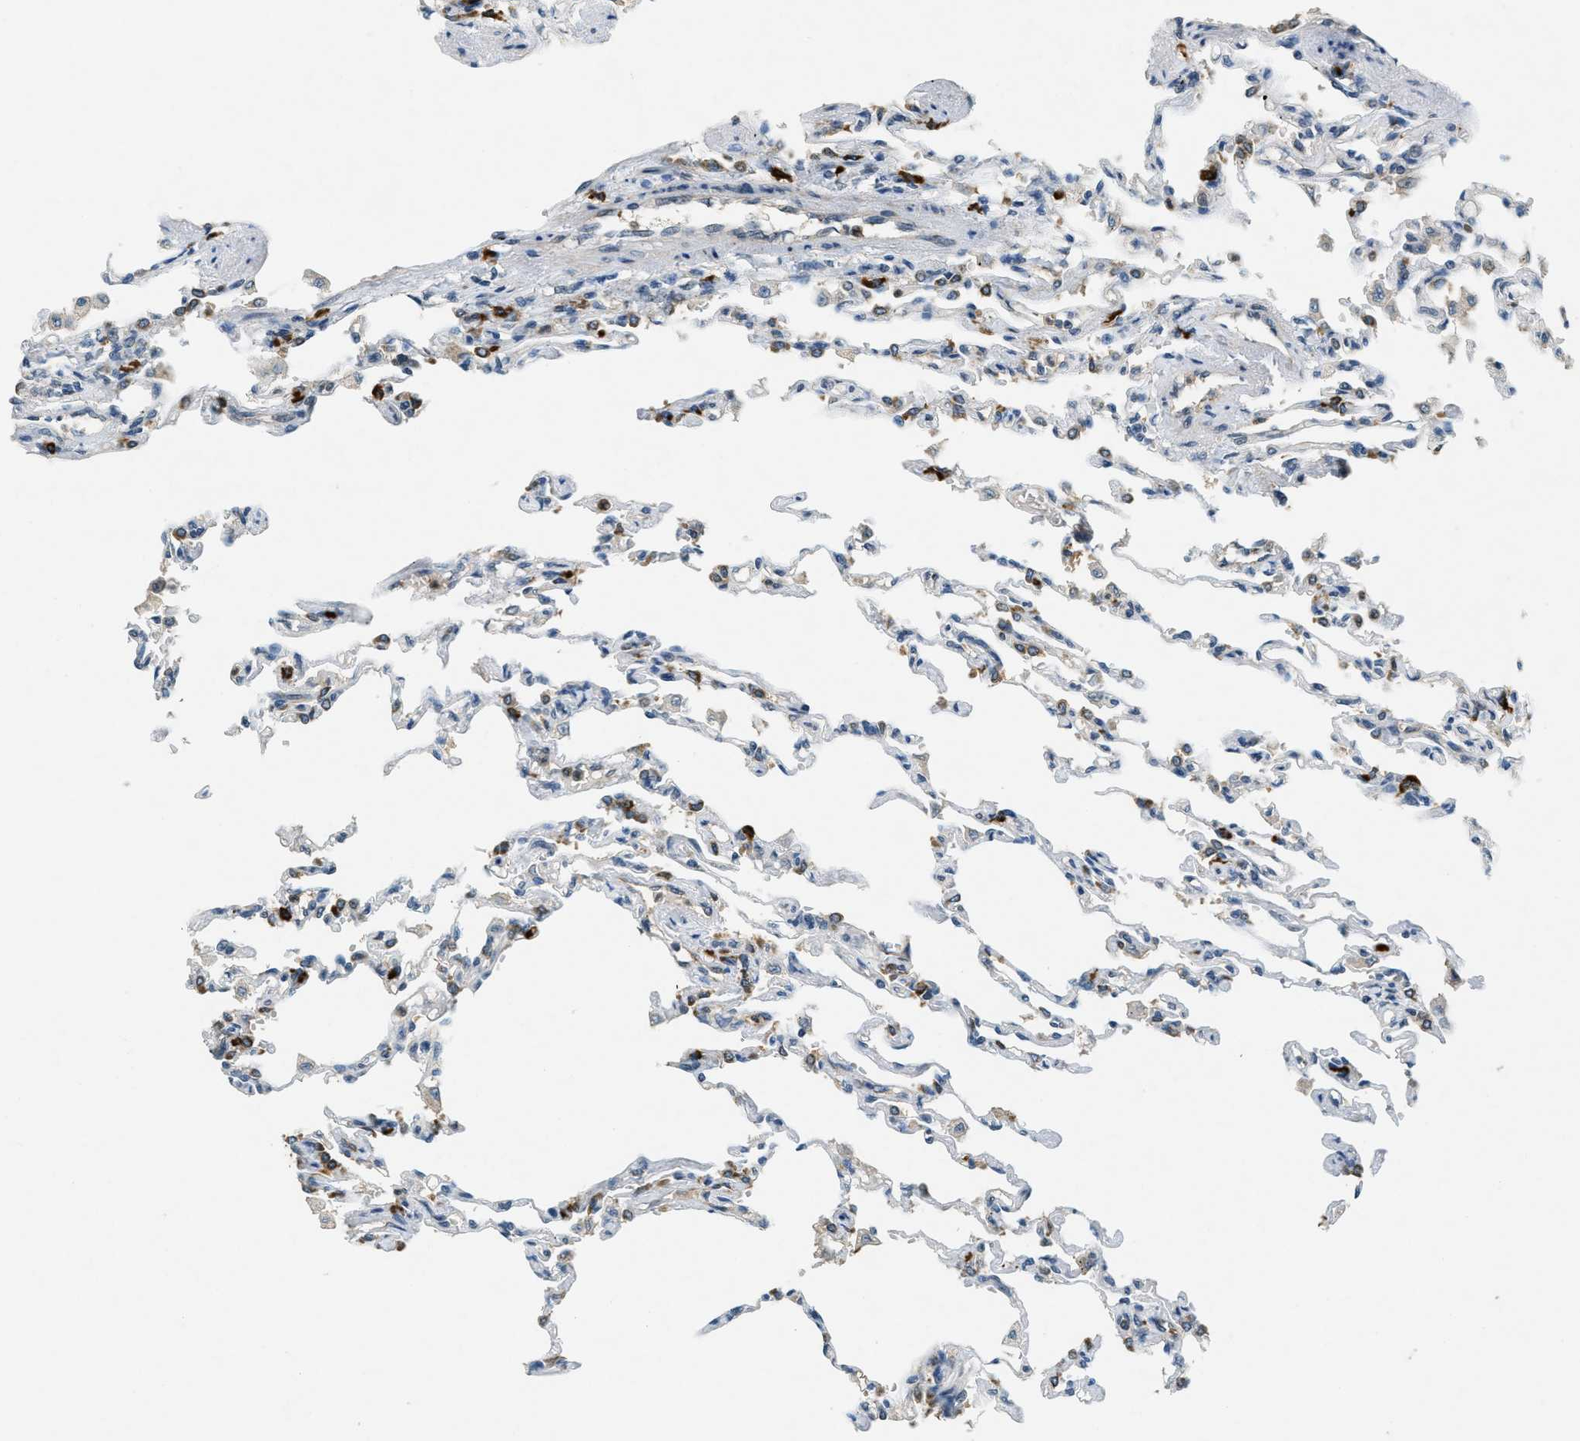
{"staining": {"intensity": "negative", "quantity": "none", "location": "none"}, "tissue": "lung", "cell_type": "Alveolar cells", "image_type": "normal", "snomed": [{"axis": "morphology", "description": "Normal tissue, NOS"}, {"axis": "topography", "description": "Lung"}], "caption": "Photomicrograph shows no significant protein expression in alveolar cells of unremarkable lung. (Immunohistochemistry, brightfield microscopy, high magnification).", "gene": "RAB3D", "patient": {"sex": "male", "age": 21}}